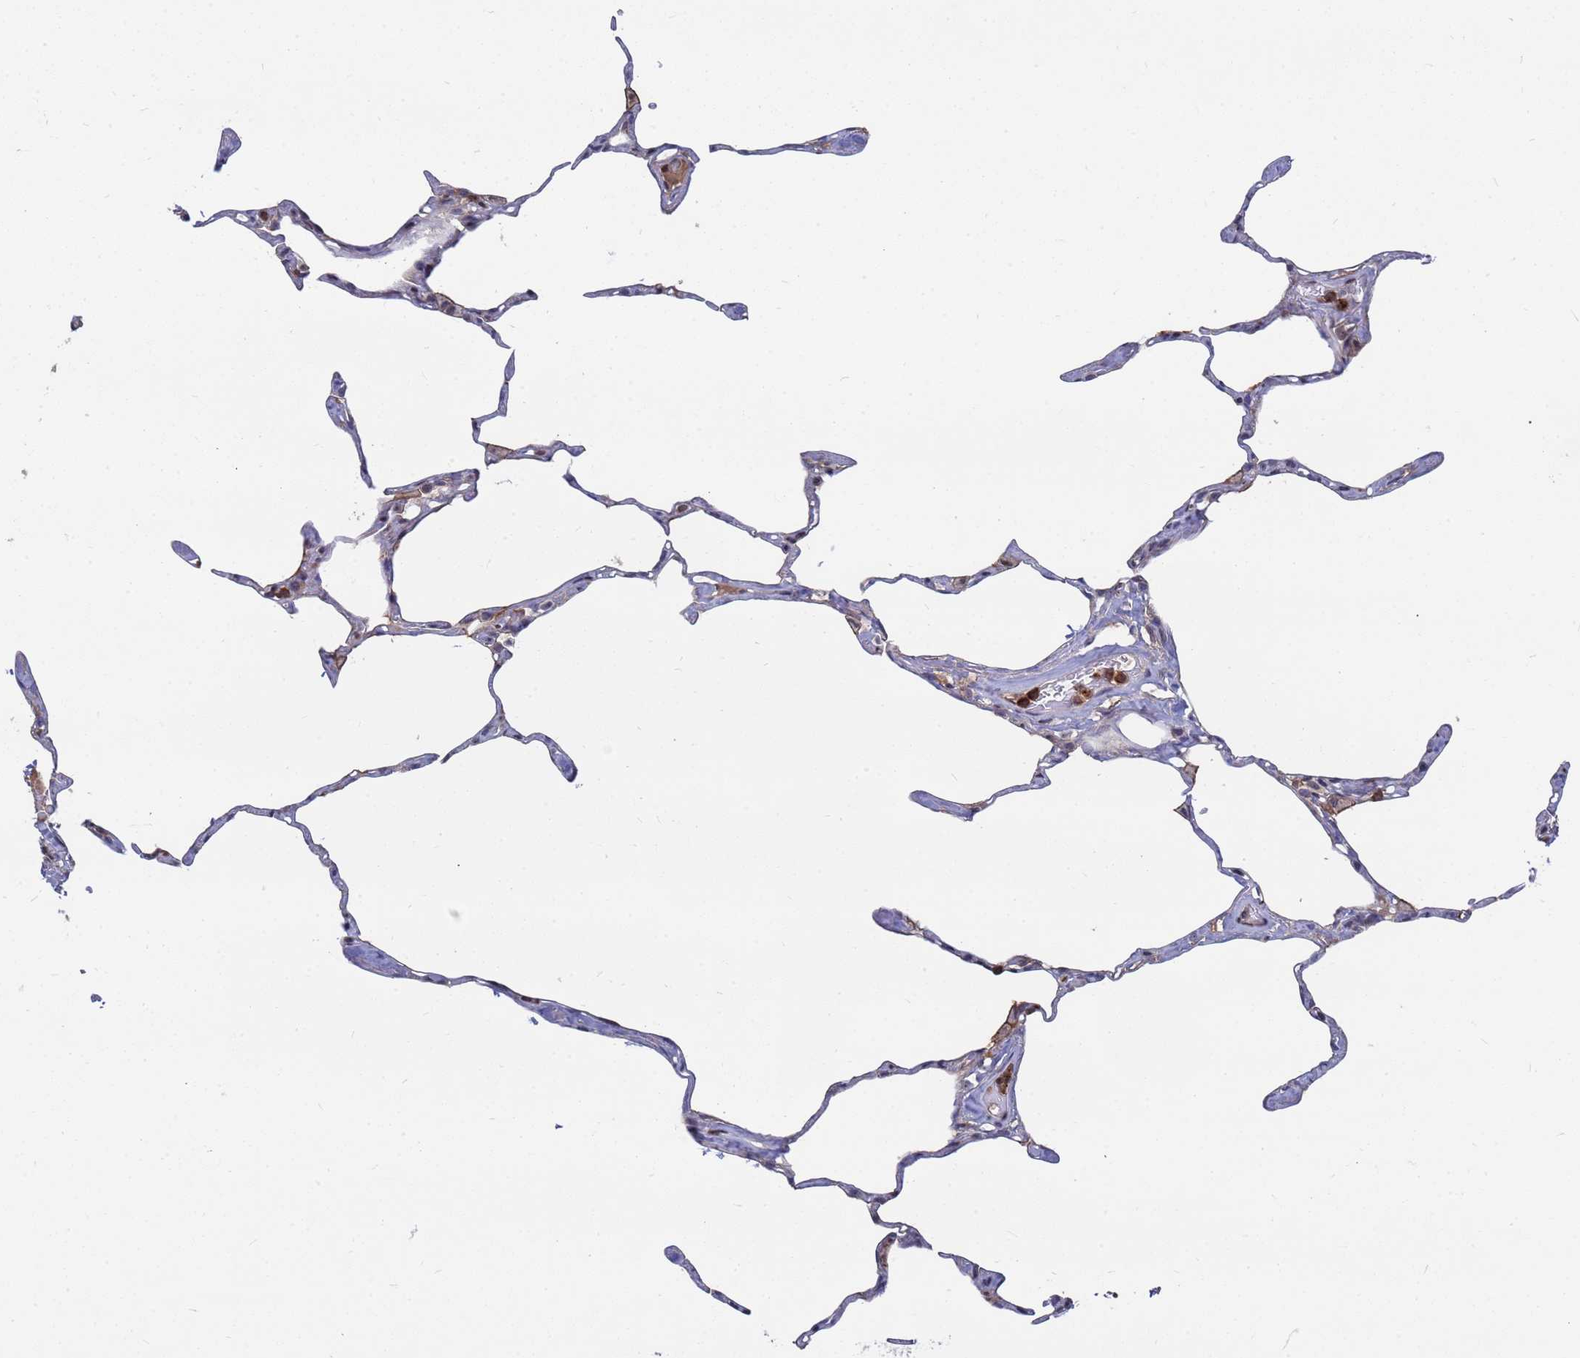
{"staining": {"intensity": "negative", "quantity": "none", "location": "none"}, "tissue": "lung", "cell_type": "Alveolar cells", "image_type": "normal", "snomed": [{"axis": "morphology", "description": "Normal tissue, NOS"}, {"axis": "topography", "description": "Lung"}], "caption": "This is an immunohistochemistry (IHC) histopathology image of unremarkable human lung. There is no staining in alveolar cells.", "gene": "TMBIM6", "patient": {"sex": "male", "age": 65}}